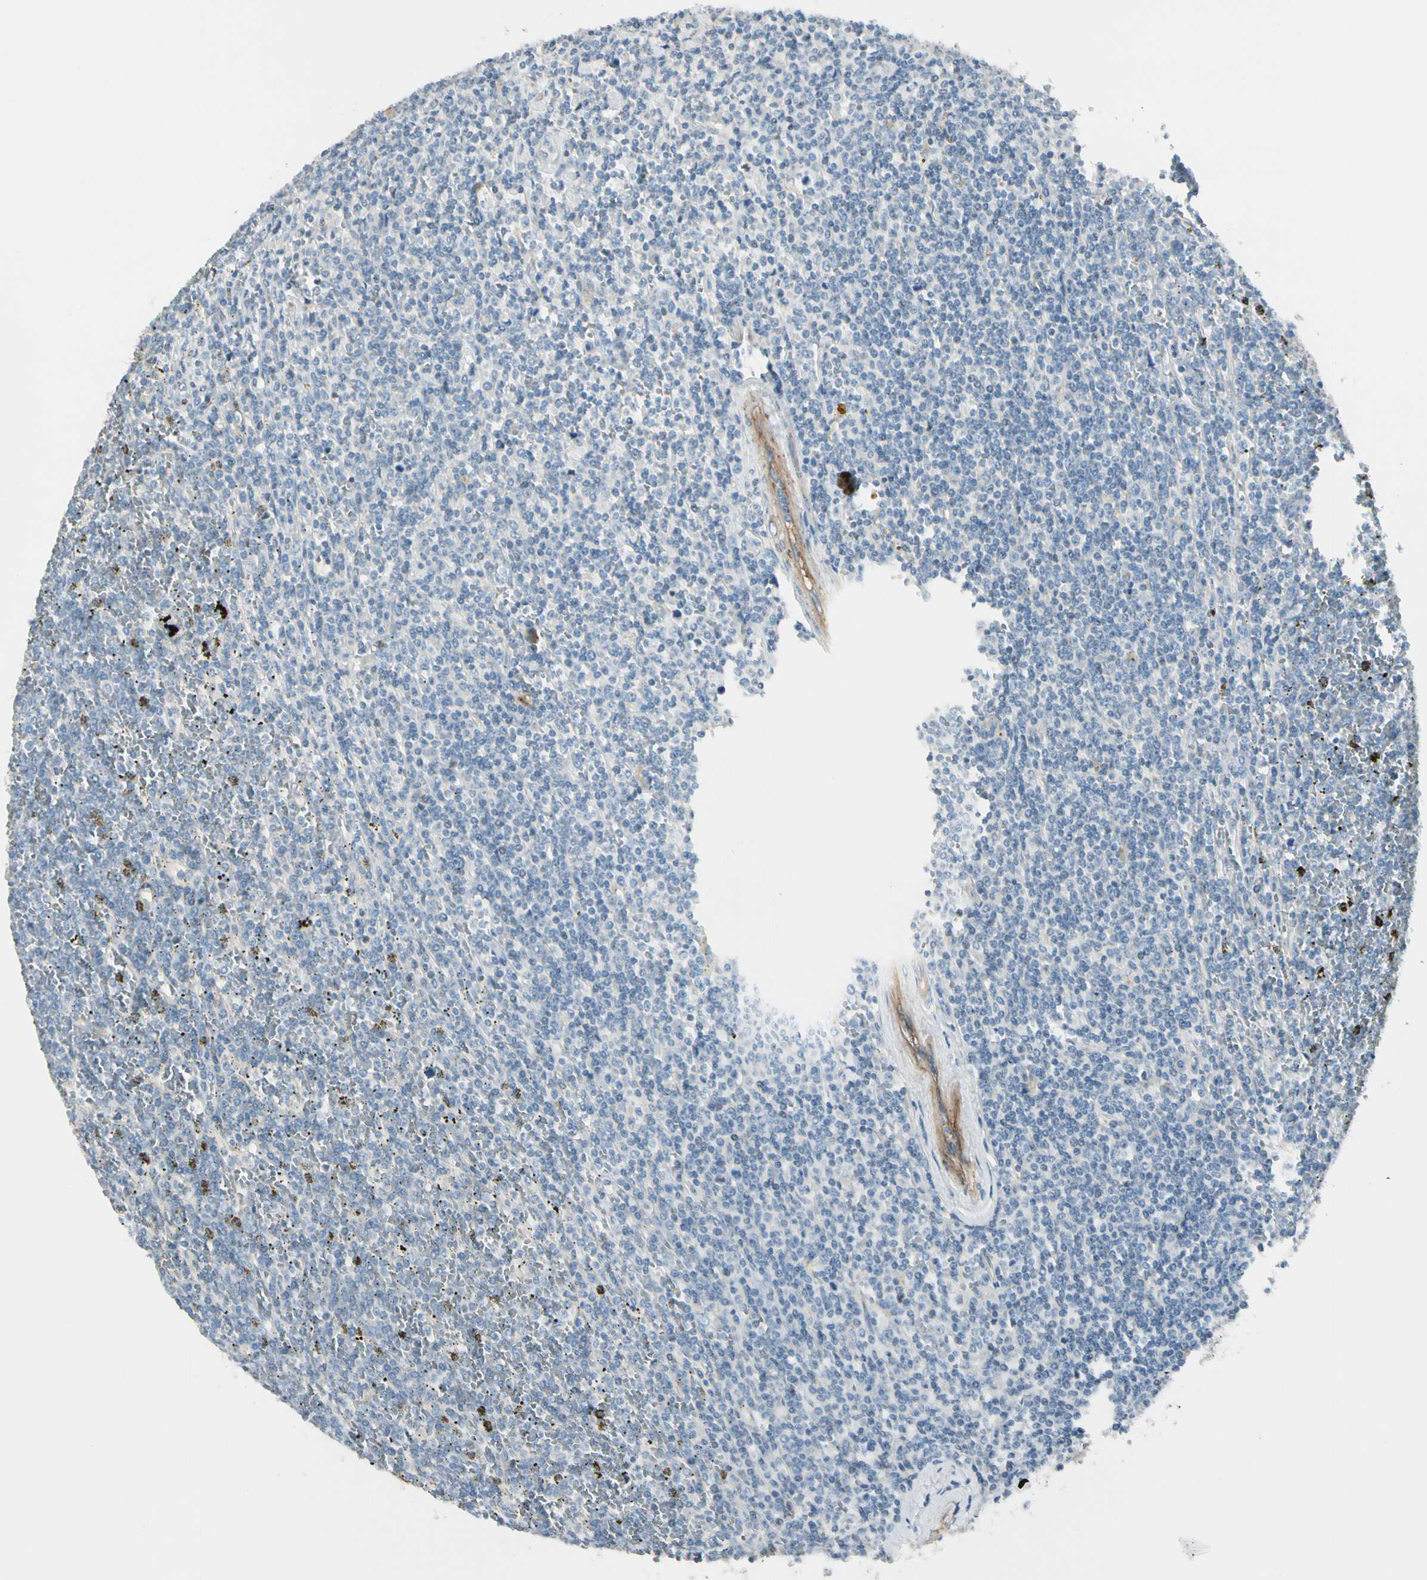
{"staining": {"intensity": "negative", "quantity": "none", "location": "none"}, "tissue": "lymphoma", "cell_type": "Tumor cells", "image_type": "cancer", "snomed": [{"axis": "morphology", "description": "Malignant lymphoma, non-Hodgkin's type, Low grade"}, {"axis": "topography", "description": "Spleen"}], "caption": "The IHC photomicrograph has no significant staining in tumor cells of lymphoma tissue.", "gene": "ITGA3", "patient": {"sex": "female", "age": 19}}